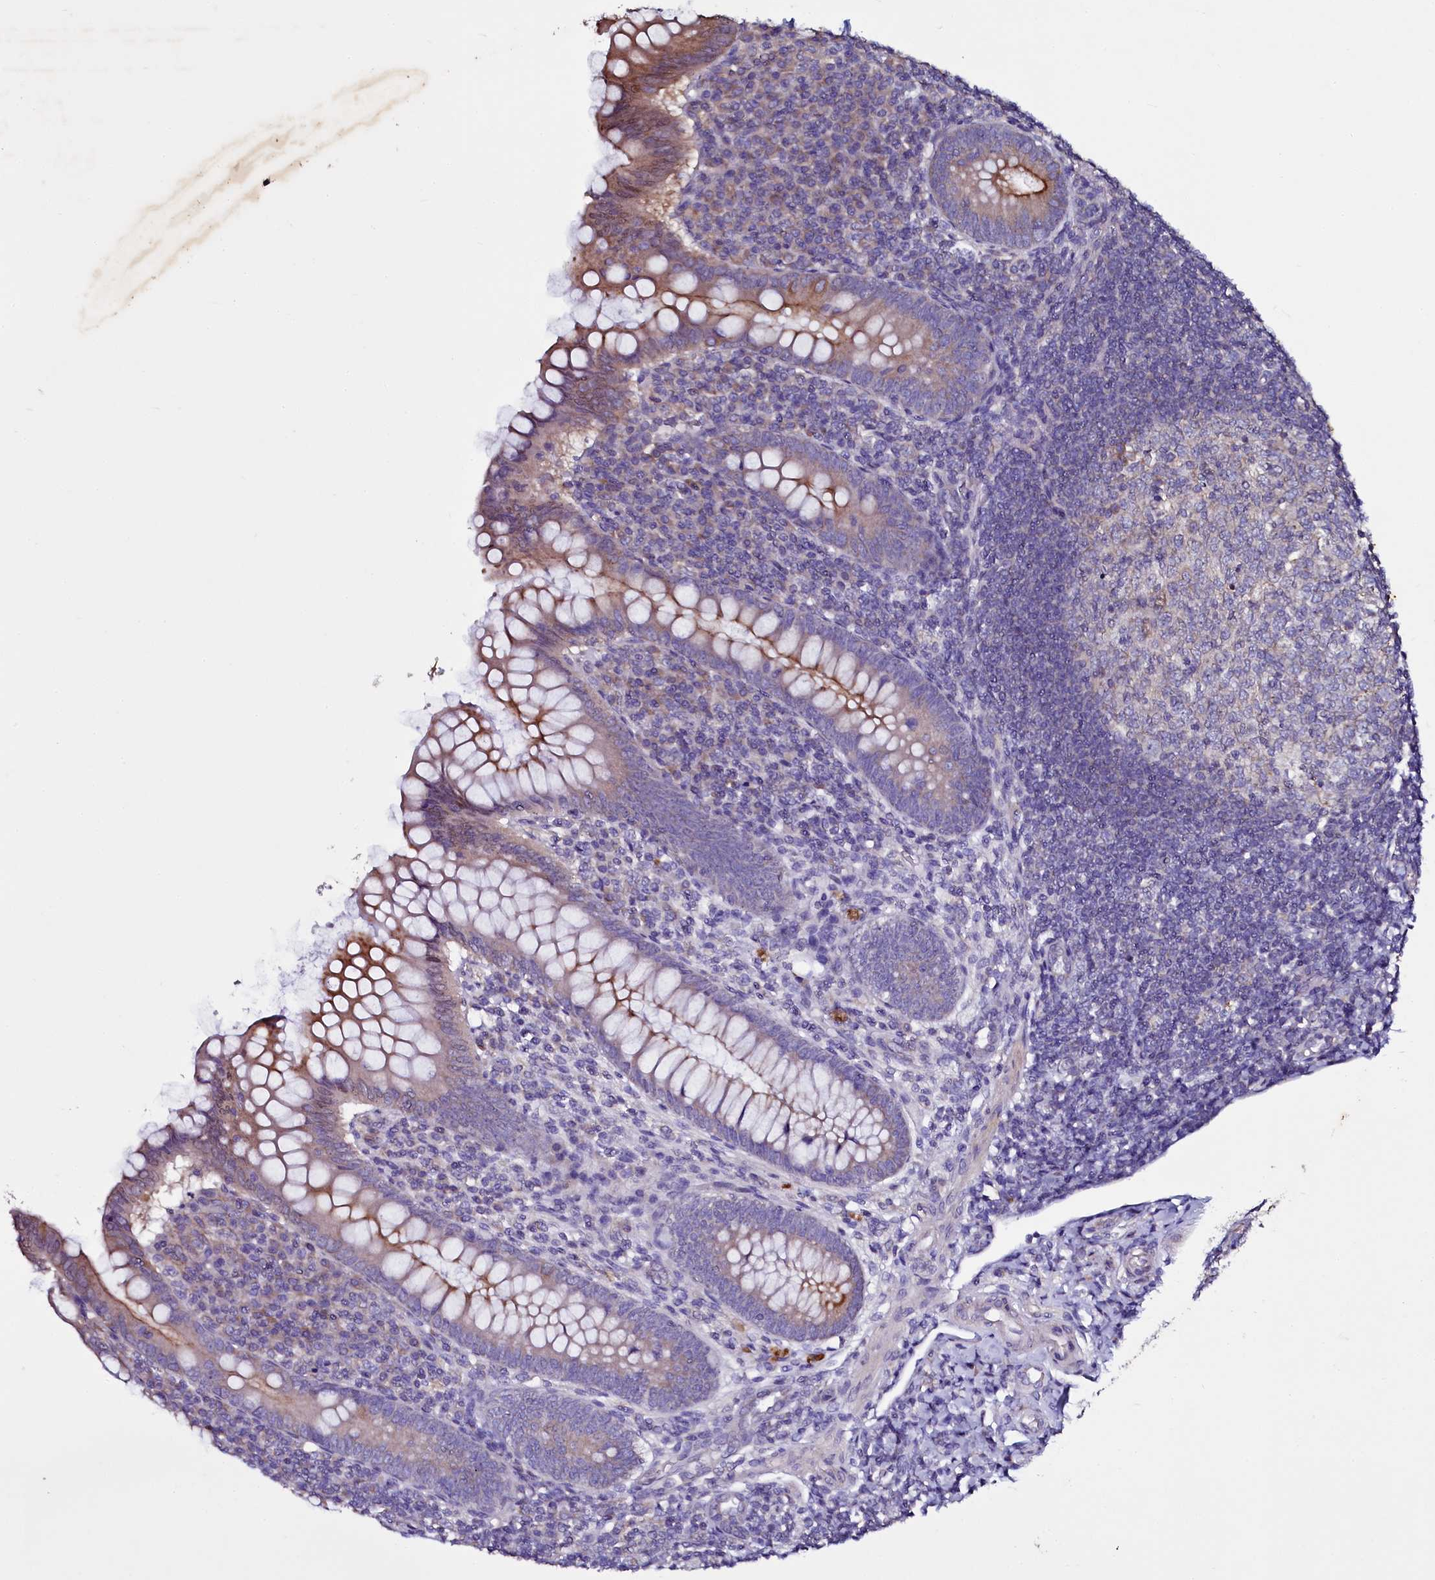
{"staining": {"intensity": "moderate", "quantity": "25%-75%", "location": "cytoplasmic/membranous"}, "tissue": "appendix", "cell_type": "Glandular cells", "image_type": "normal", "snomed": [{"axis": "morphology", "description": "Normal tissue, NOS"}, {"axis": "topography", "description": "Appendix"}], "caption": "Immunohistochemical staining of unremarkable appendix reveals 25%-75% levels of moderate cytoplasmic/membranous protein expression in approximately 25%-75% of glandular cells.", "gene": "SELENOT", "patient": {"sex": "female", "age": 33}}